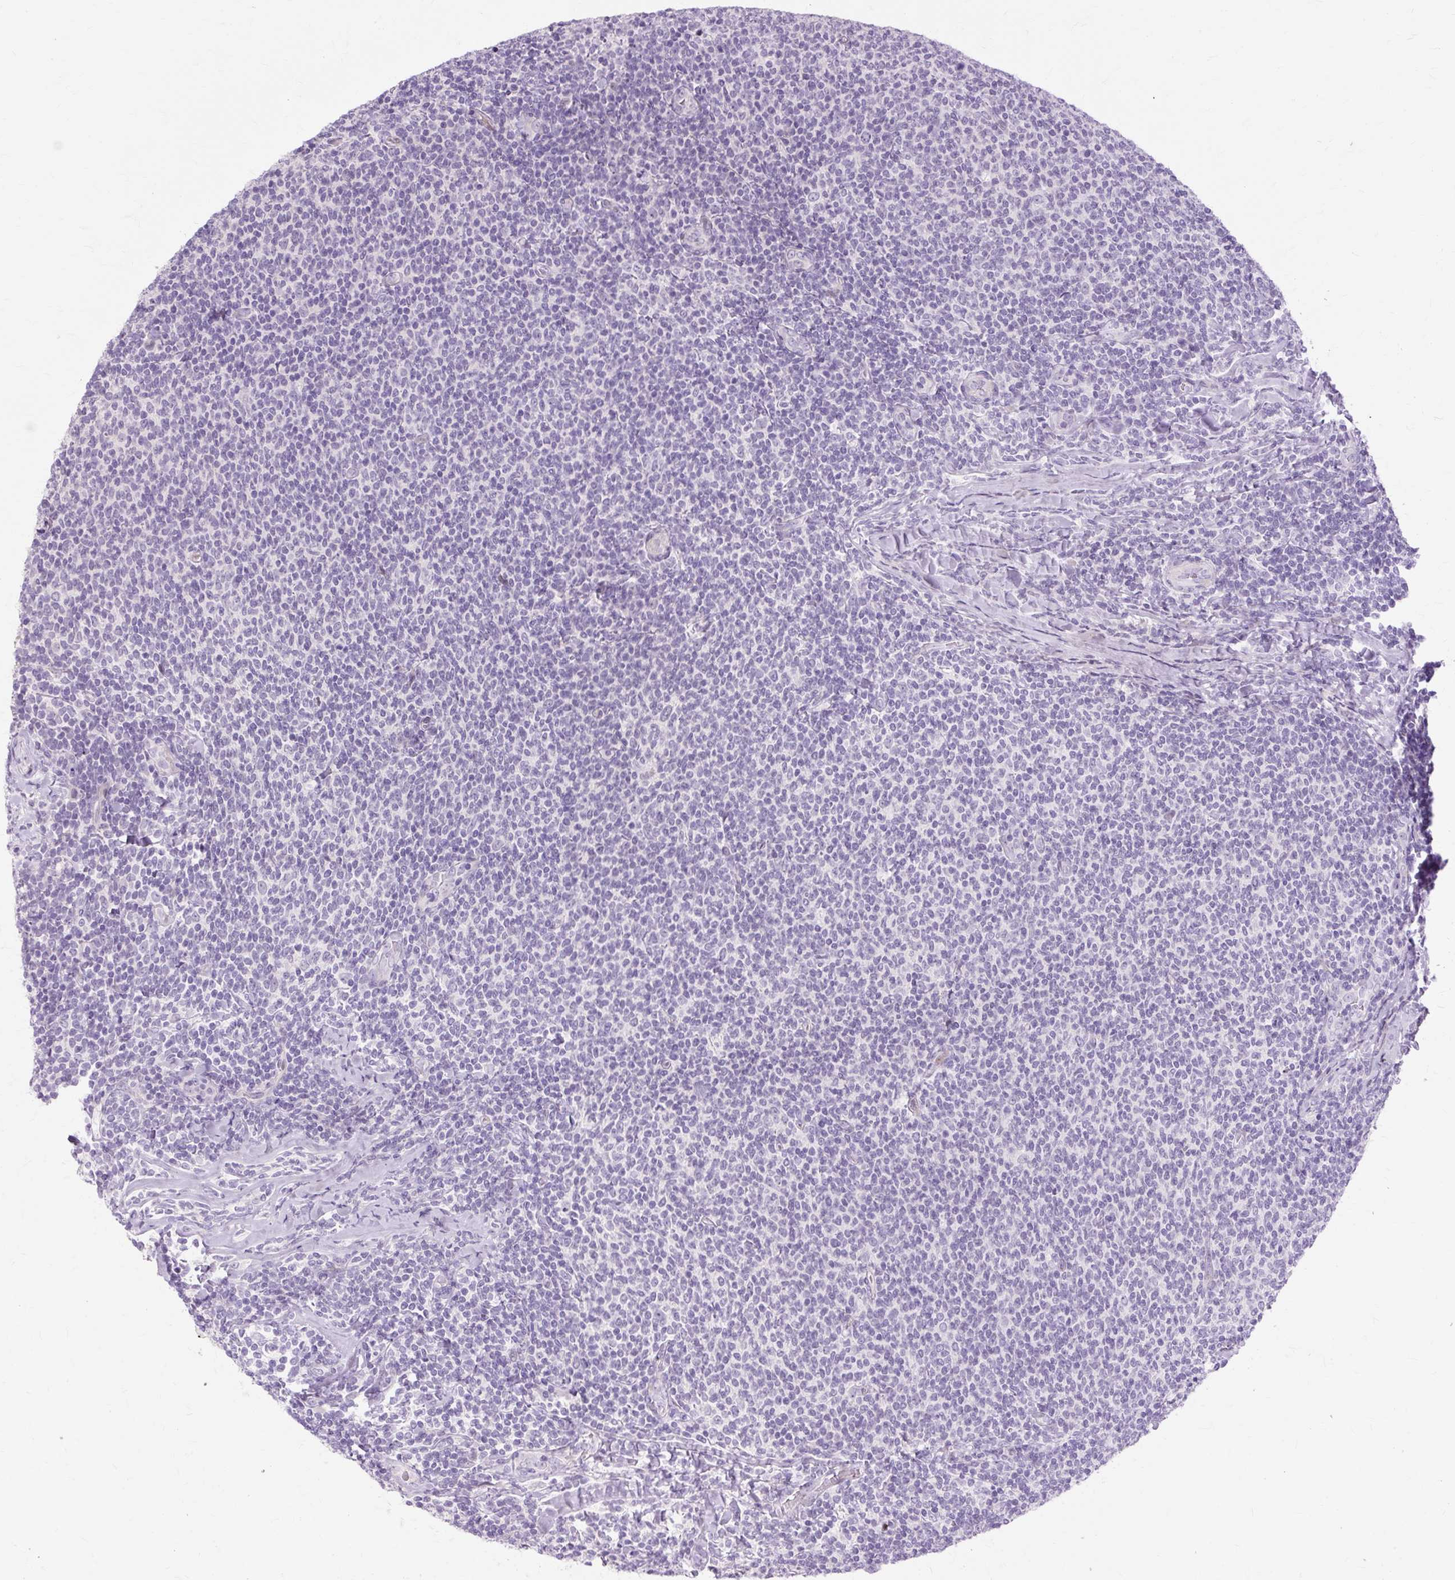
{"staining": {"intensity": "negative", "quantity": "none", "location": "none"}, "tissue": "lymphoma", "cell_type": "Tumor cells", "image_type": "cancer", "snomed": [{"axis": "morphology", "description": "Malignant lymphoma, non-Hodgkin's type, Low grade"}, {"axis": "topography", "description": "Lymph node"}], "caption": "Immunohistochemical staining of human lymphoma reveals no significant expression in tumor cells.", "gene": "IRX2", "patient": {"sex": "male", "age": 52}}